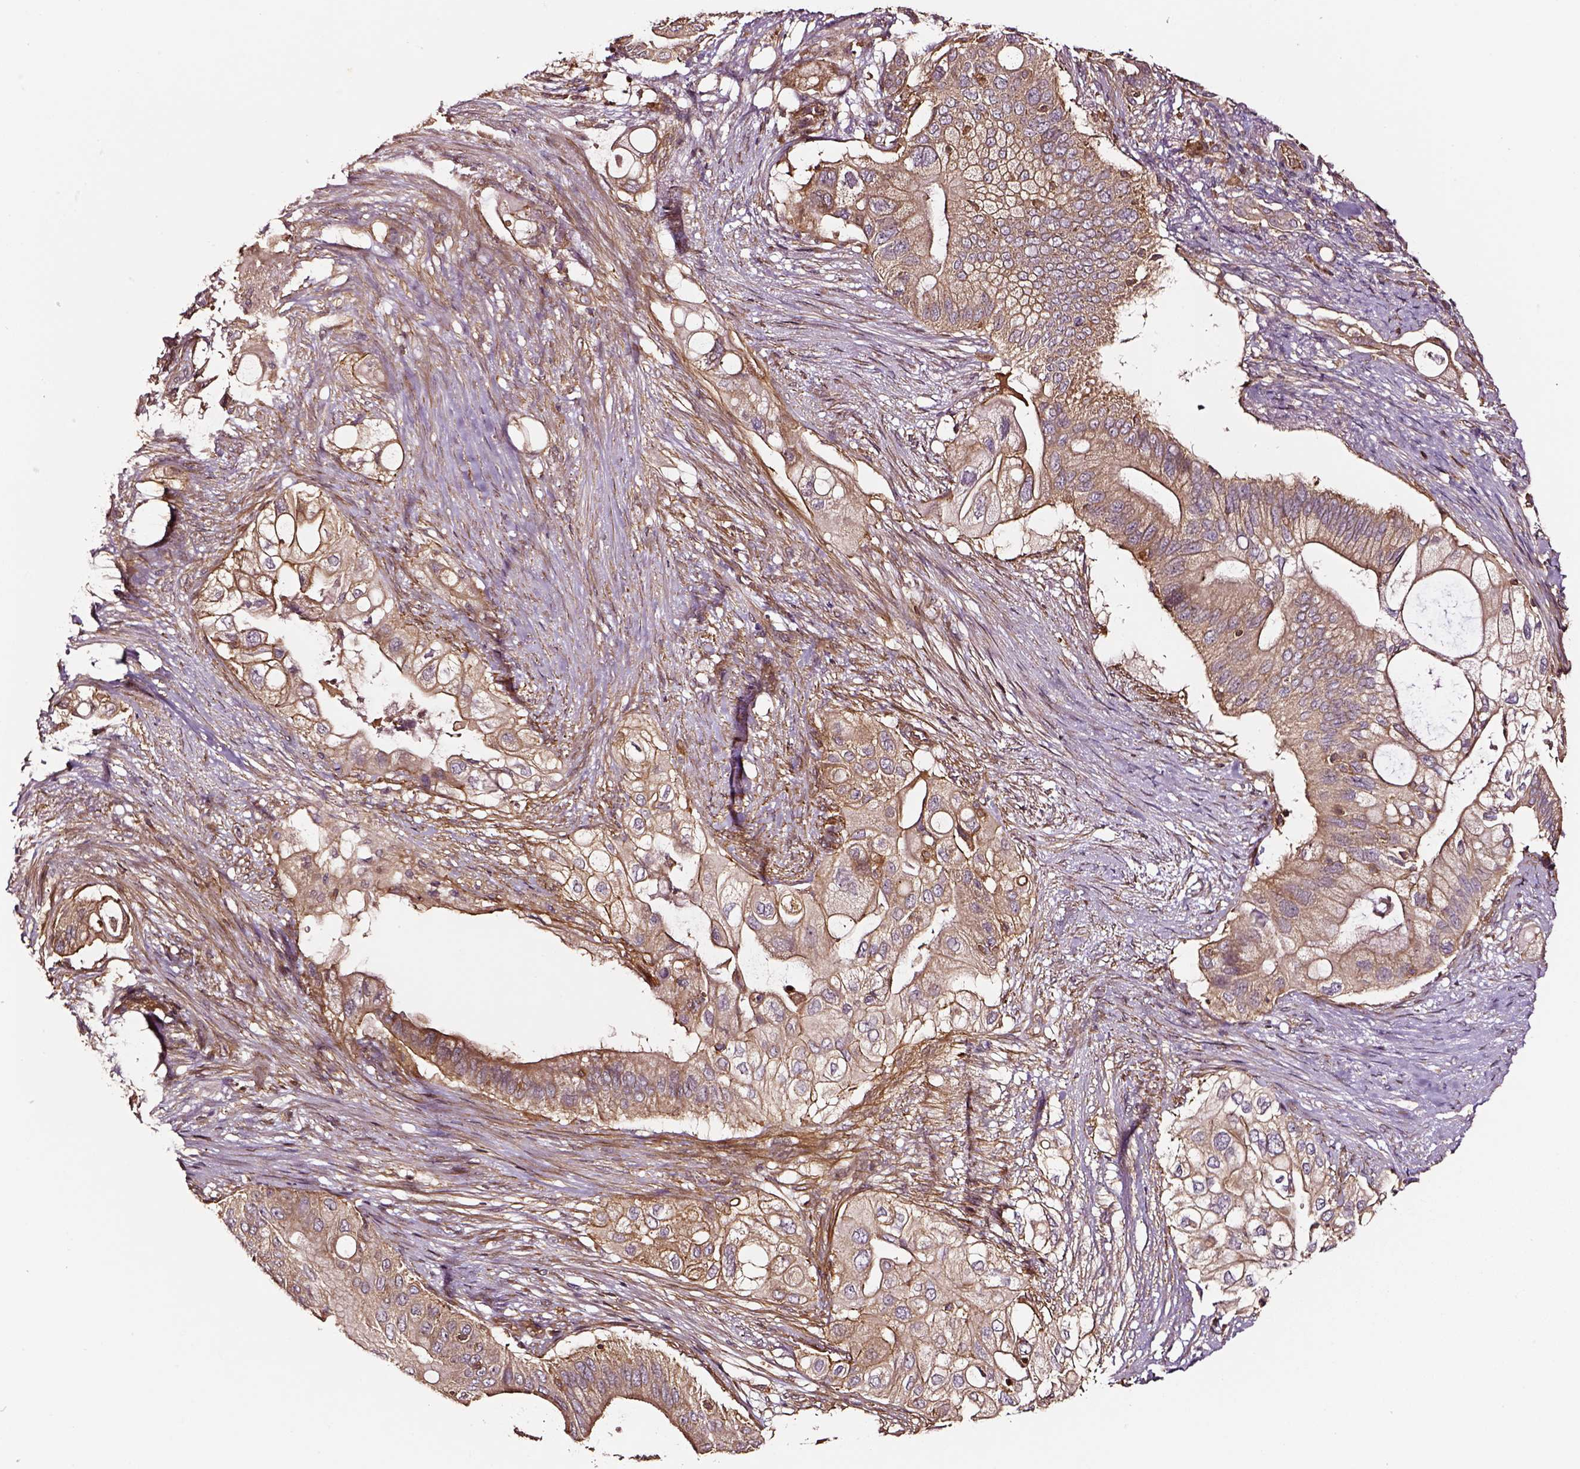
{"staining": {"intensity": "moderate", "quantity": ">75%", "location": "cytoplasmic/membranous"}, "tissue": "pancreatic cancer", "cell_type": "Tumor cells", "image_type": "cancer", "snomed": [{"axis": "morphology", "description": "Adenocarcinoma, NOS"}, {"axis": "topography", "description": "Pancreas"}], "caption": "There is medium levels of moderate cytoplasmic/membranous expression in tumor cells of pancreatic cancer (adenocarcinoma), as demonstrated by immunohistochemical staining (brown color).", "gene": "RASSF5", "patient": {"sex": "female", "age": 72}}